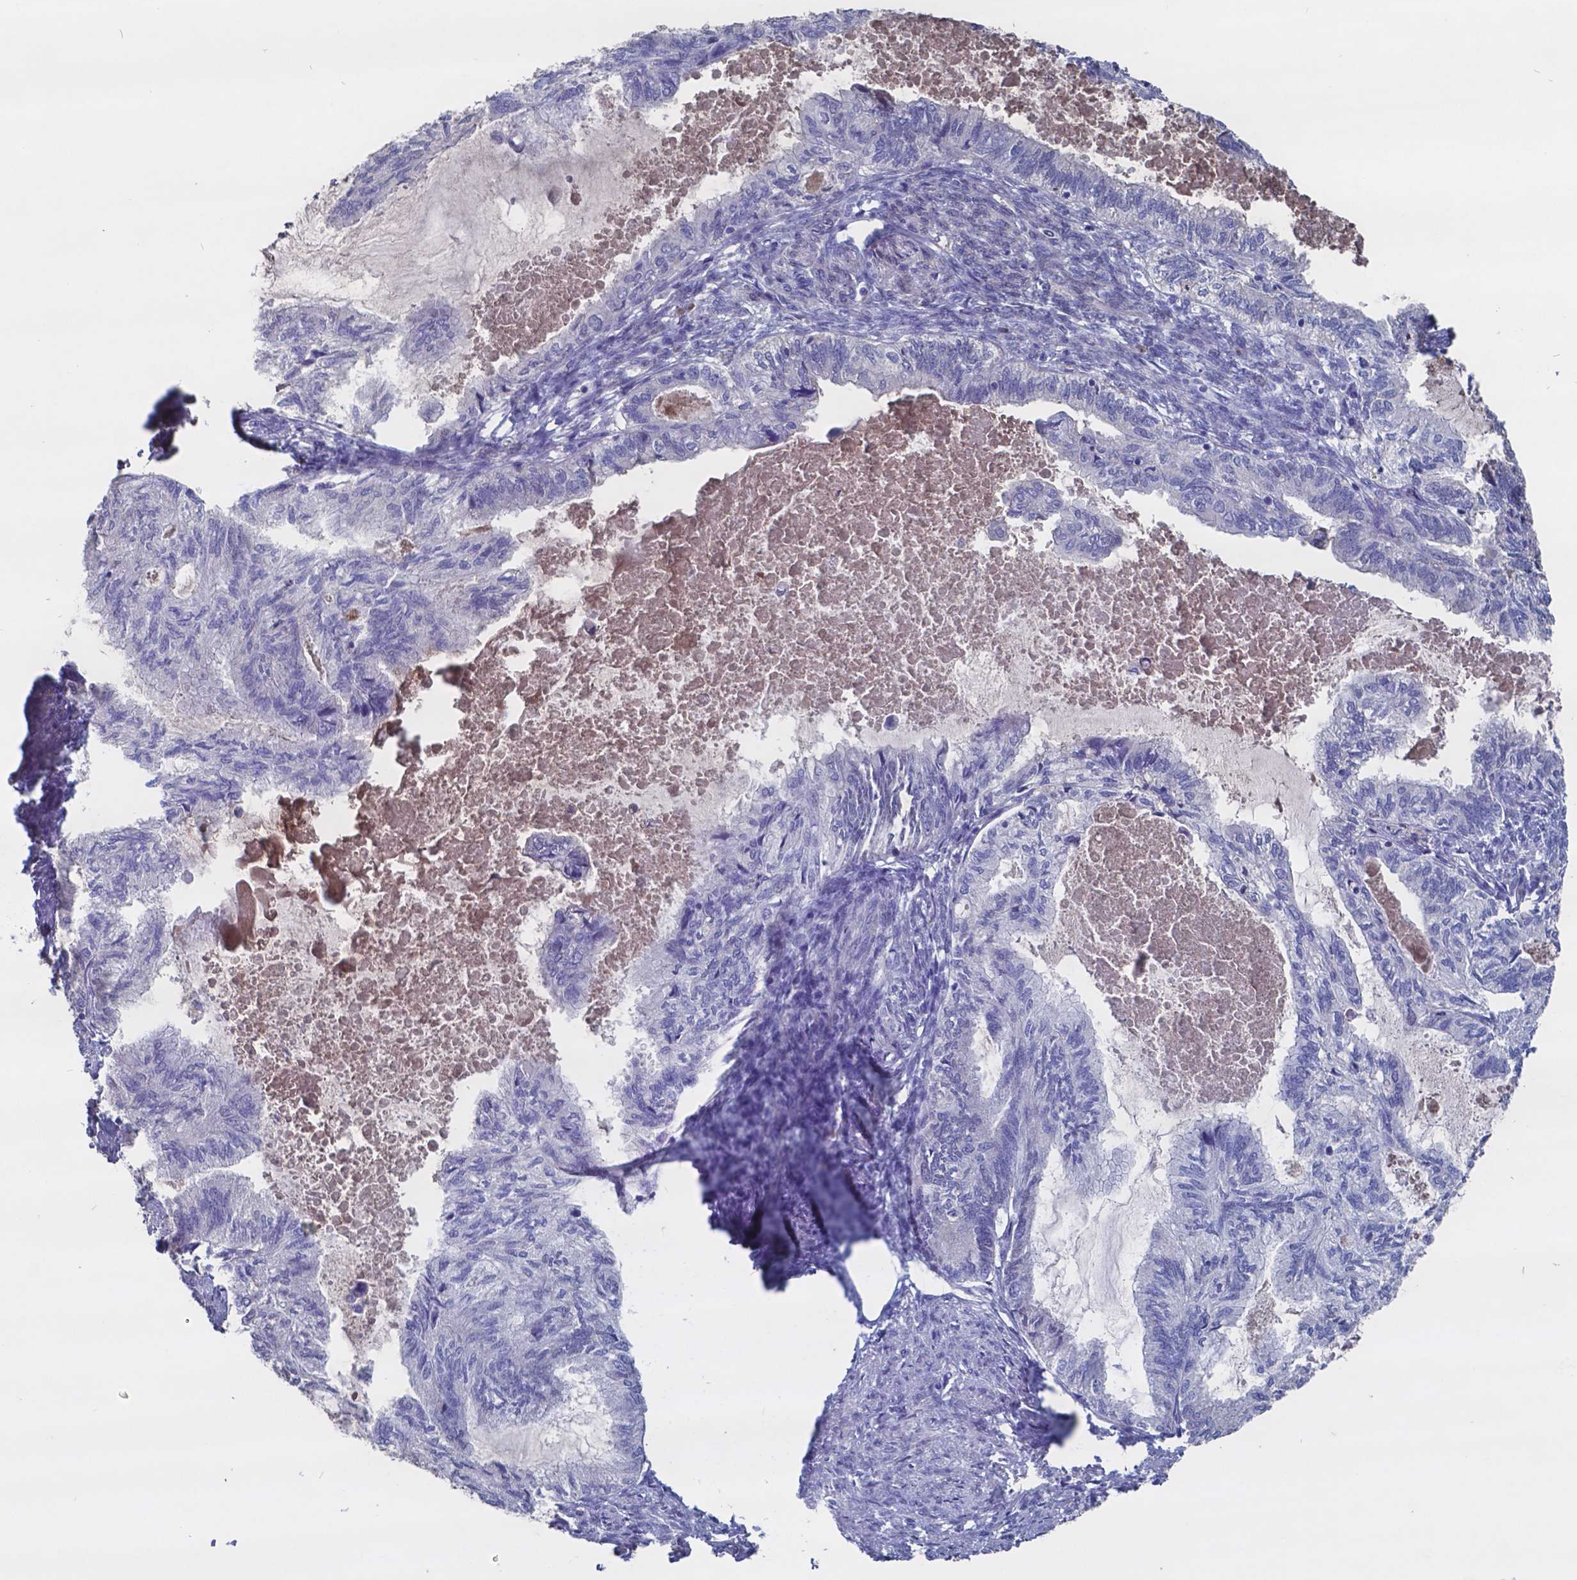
{"staining": {"intensity": "negative", "quantity": "none", "location": "none"}, "tissue": "endometrial cancer", "cell_type": "Tumor cells", "image_type": "cancer", "snomed": [{"axis": "morphology", "description": "Adenocarcinoma, NOS"}, {"axis": "topography", "description": "Endometrium"}], "caption": "High power microscopy image of an IHC image of endometrial adenocarcinoma, revealing no significant staining in tumor cells.", "gene": "TTR", "patient": {"sex": "female", "age": 86}}